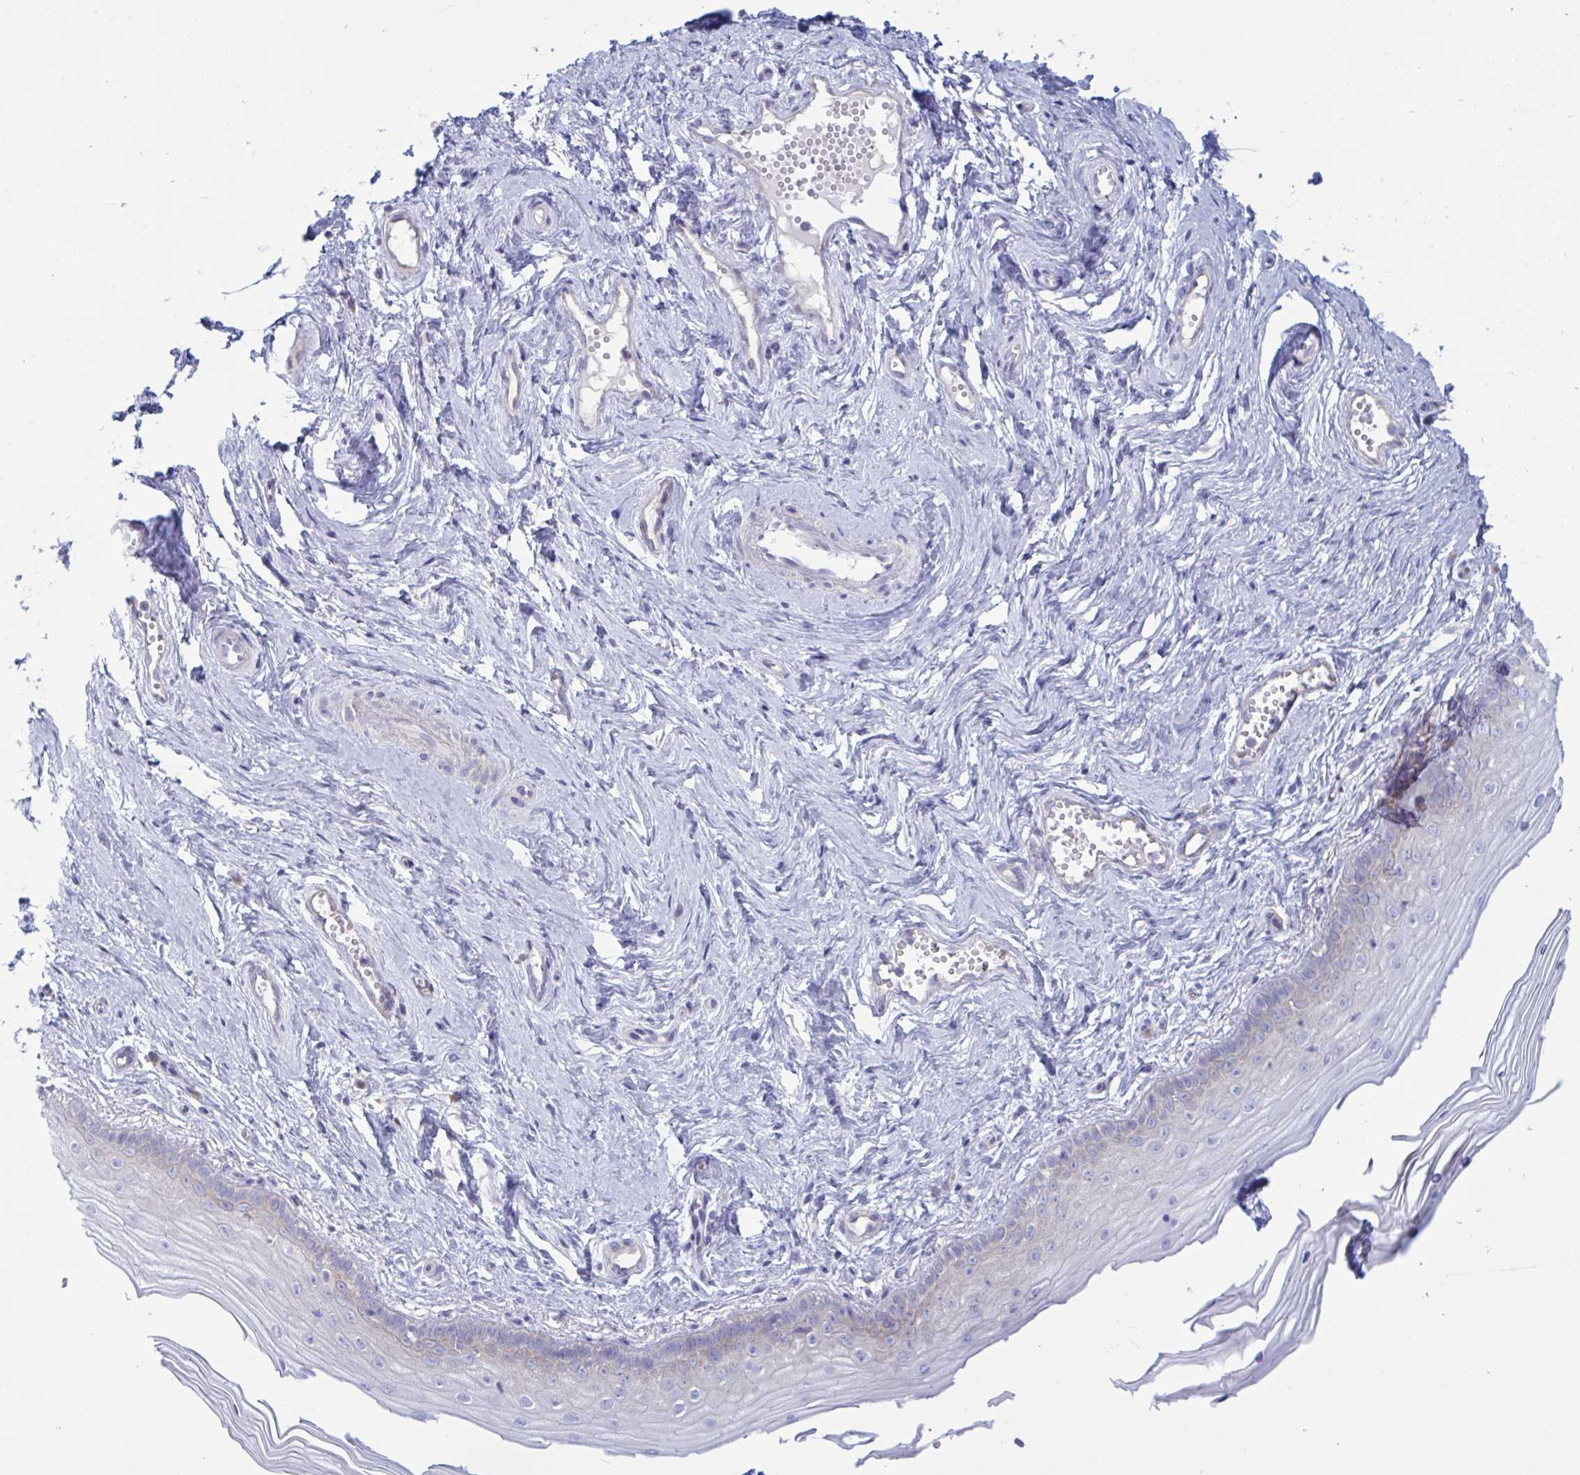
{"staining": {"intensity": "weak", "quantity": "<25%", "location": "cytoplasmic/membranous"}, "tissue": "vagina", "cell_type": "Squamous epithelial cells", "image_type": "normal", "snomed": [{"axis": "morphology", "description": "Normal tissue, NOS"}, {"axis": "topography", "description": "Vagina"}], "caption": "IHC image of normal human vagina stained for a protein (brown), which displays no positivity in squamous epithelial cells.", "gene": "OXLD1", "patient": {"sex": "female", "age": 38}}